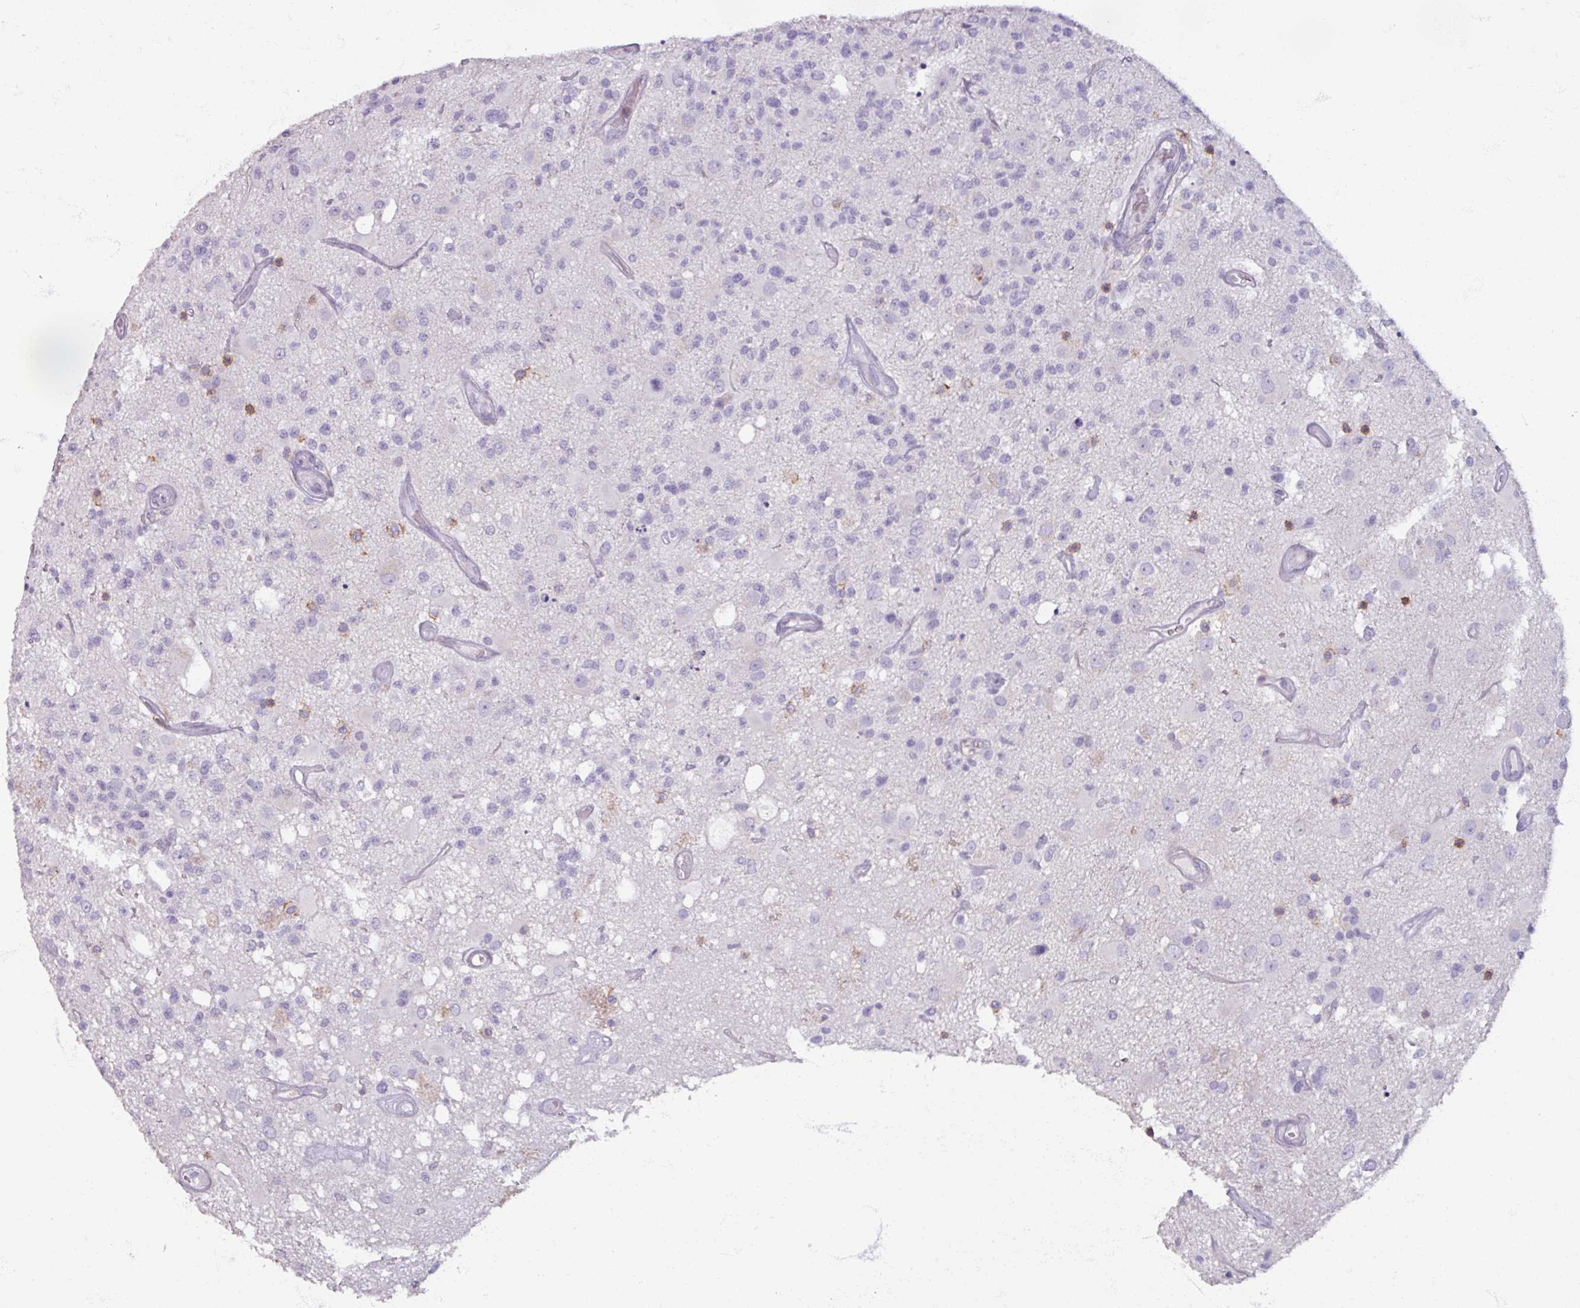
{"staining": {"intensity": "negative", "quantity": "none", "location": "none"}, "tissue": "glioma", "cell_type": "Tumor cells", "image_type": "cancer", "snomed": [{"axis": "morphology", "description": "Glioma, malignant, High grade"}, {"axis": "morphology", "description": "Glioblastoma, NOS"}, {"axis": "topography", "description": "Brain"}], "caption": "This is an immunohistochemistry photomicrograph of human glioblastoma. There is no positivity in tumor cells.", "gene": "PTPRC", "patient": {"sex": "male", "age": 60}}